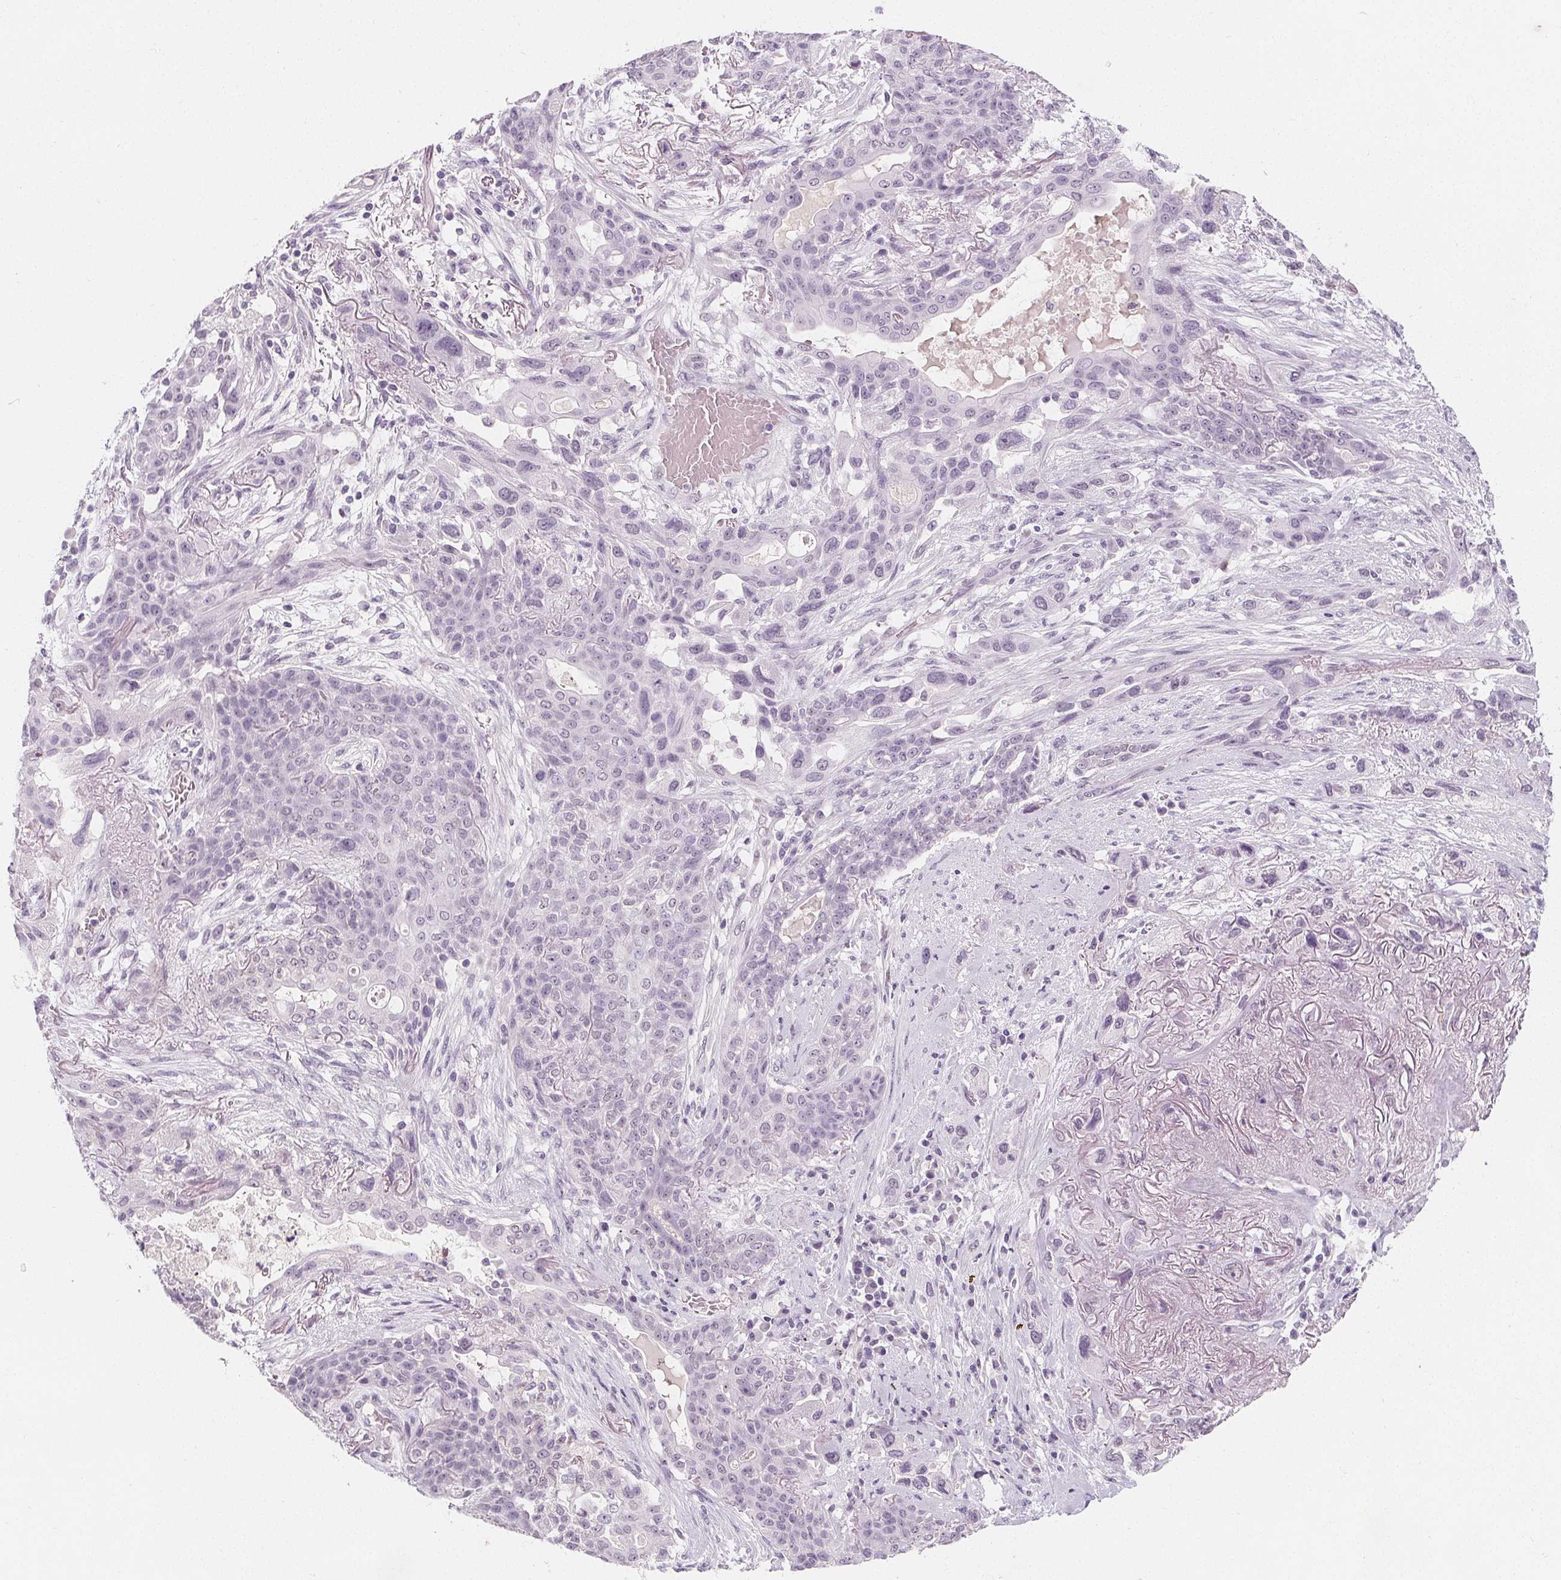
{"staining": {"intensity": "negative", "quantity": "none", "location": "none"}, "tissue": "lung cancer", "cell_type": "Tumor cells", "image_type": "cancer", "snomed": [{"axis": "morphology", "description": "Squamous cell carcinoma, NOS"}, {"axis": "topography", "description": "Lung"}], "caption": "This is a photomicrograph of IHC staining of squamous cell carcinoma (lung), which shows no expression in tumor cells.", "gene": "DBX2", "patient": {"sex": "female", "age": 70}}